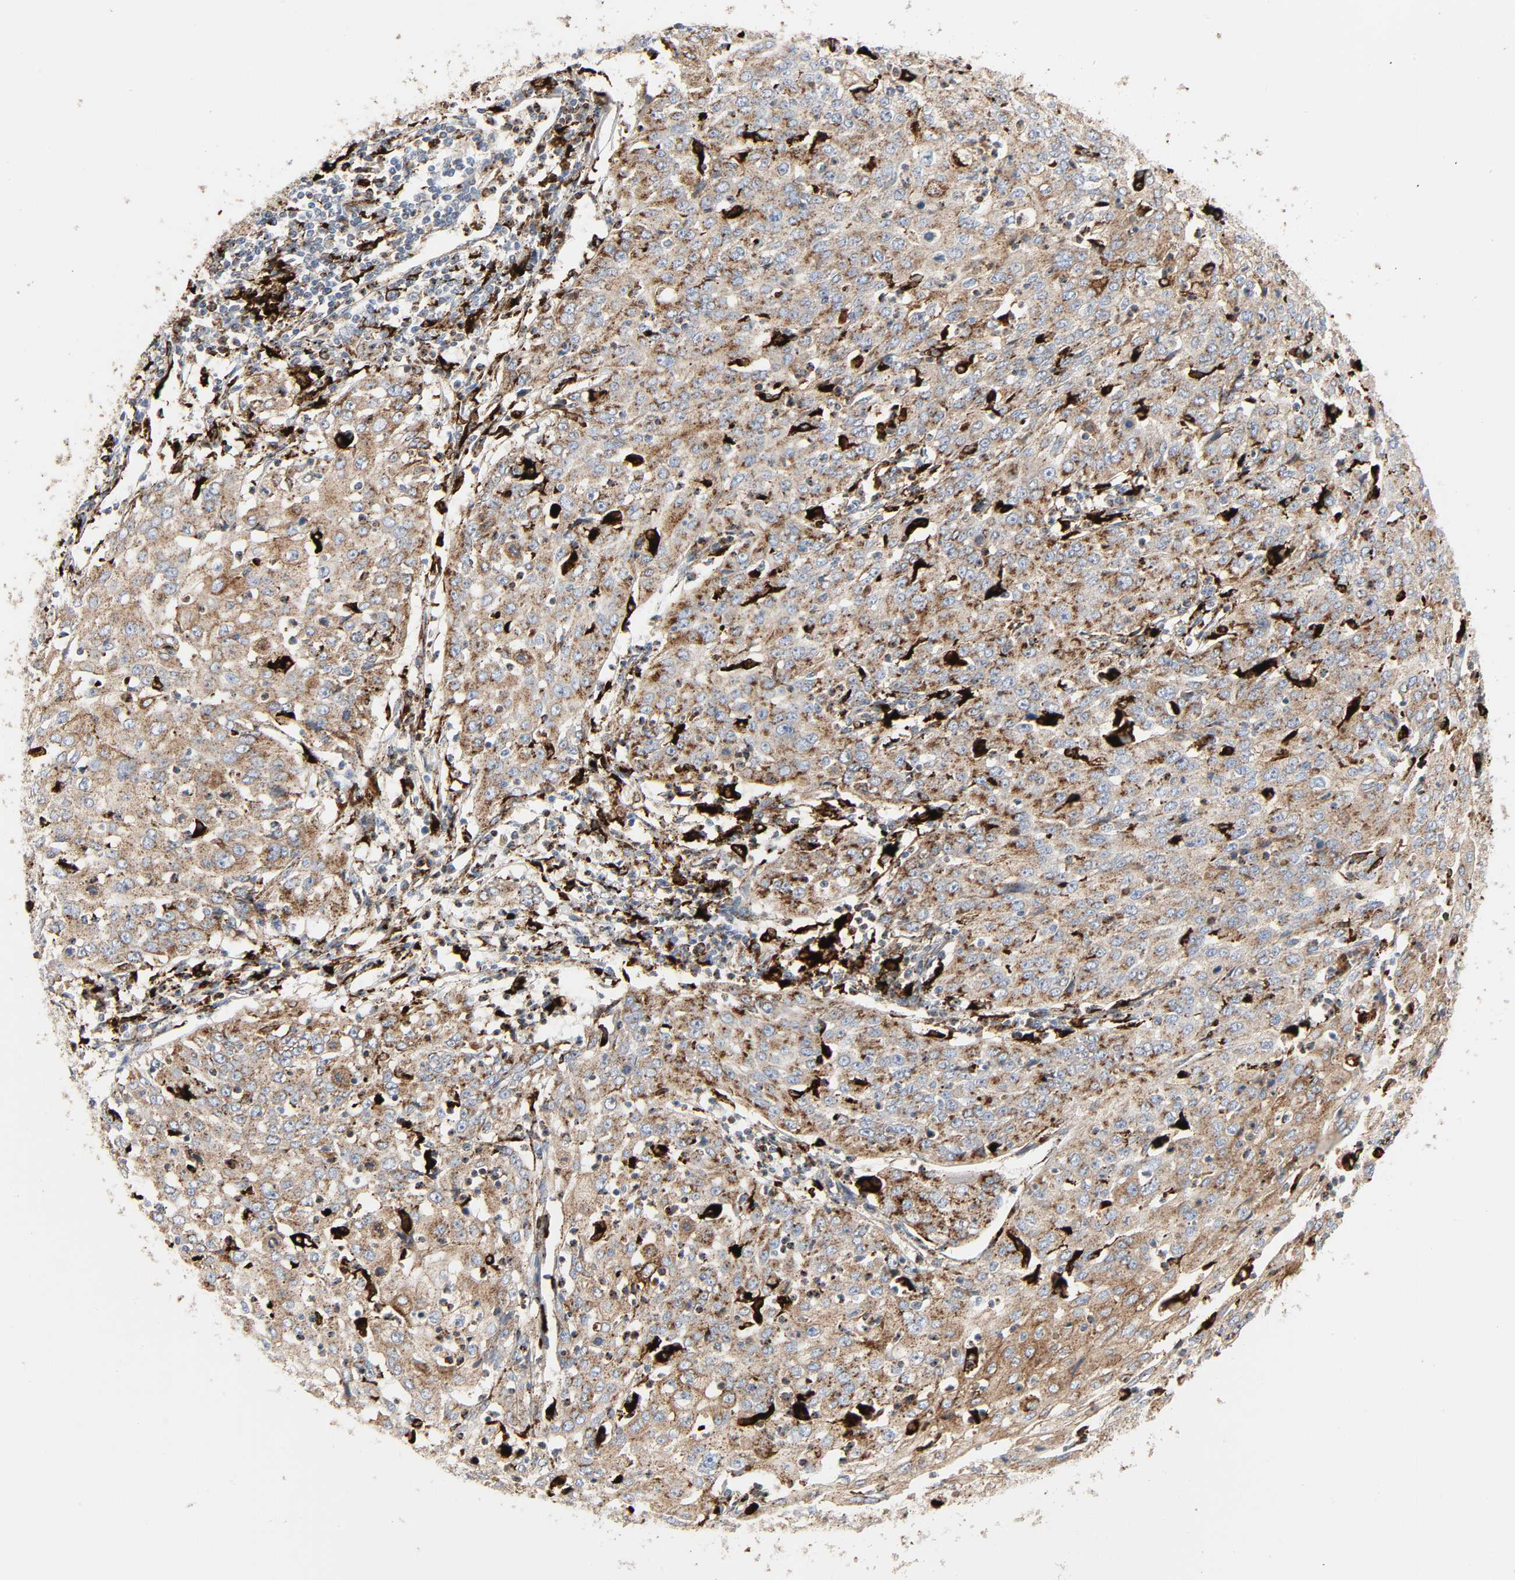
{"staining": {"intensity": "weak", "quantity": ">75%", "location": "cytoplasmic/membranous"}, "tissue": "cervical cancer", "cell_type": "Tumor cells", "image_type": "cancer", "snomed": [{"axis": "morphology", "description": "Squamous cell carcinoma, NOS"}, {"axis": "topography", "description": "Cervix"}], "caption": "The micrograph demonstrates immunohistochemical staining of cervical cancer (squamous cell carcinoma). There is weak cytoplasmic/membranous staining is appreciated in about >75% of tumor cells.", "gene": "PSAP", "patient": {"sex": "female", "age": 39}}